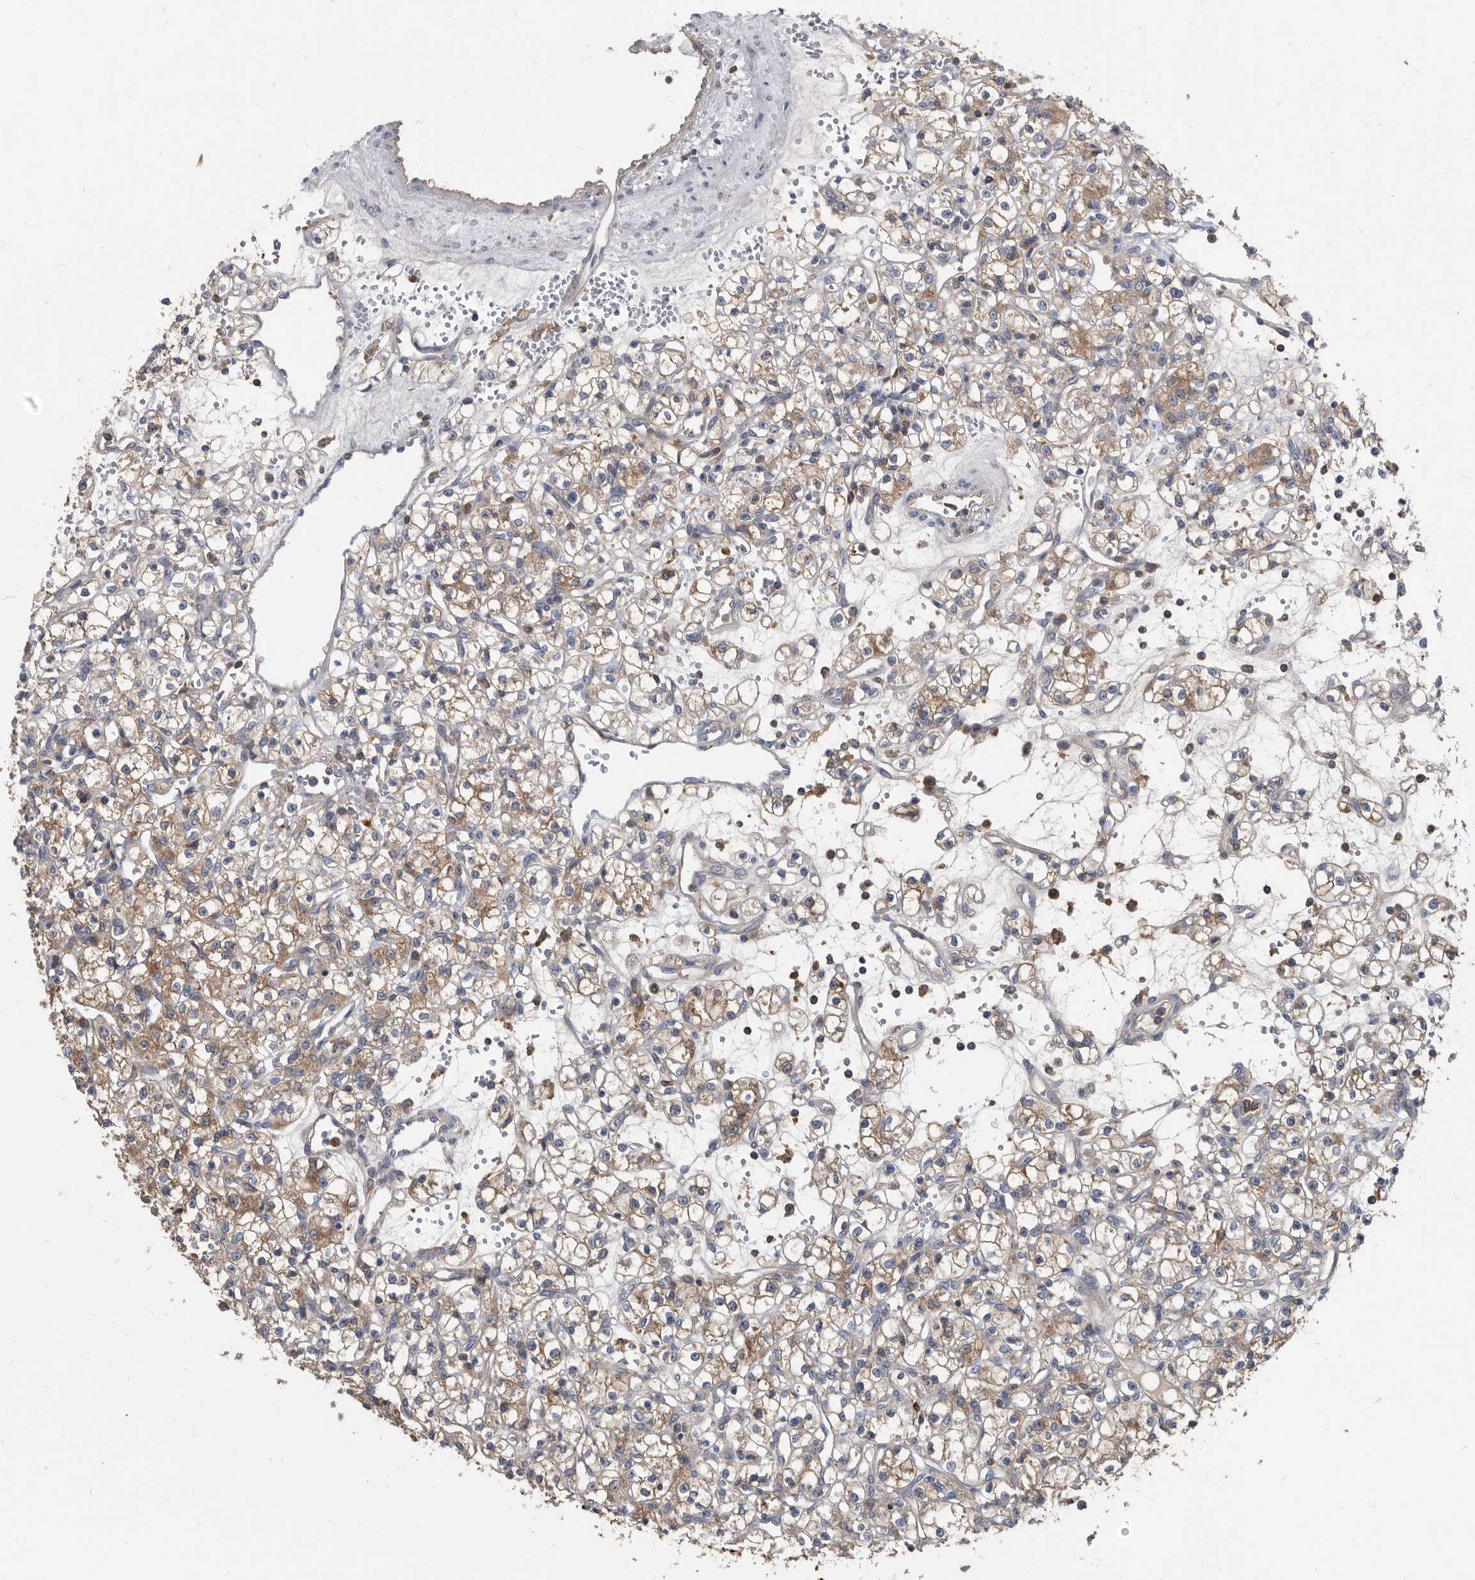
{"staining": {"intensity": "weak", "quantity": "<25%", "location": "cytoplasmic/membranous"}, "tissue": "renal cancer", "cell_type": "Tumor cells", "image_type": "cancer", "snomed": [{"axis": "morphology", "description": "Adenocarcinoma, NOS"}, {"axis": "topography", "description": "Kidney"}], "caption": "A histopathology image of human adenocarcinoma (renal) is negative for staining in tumor cells. The staining was performed using DAB to visualize the protein expression in brown, while the nuclei were stained in blue with hematoxylin (Magnification: 20x).", "gene": "APEH", "patient": {"sex": "female", "age": 59}}